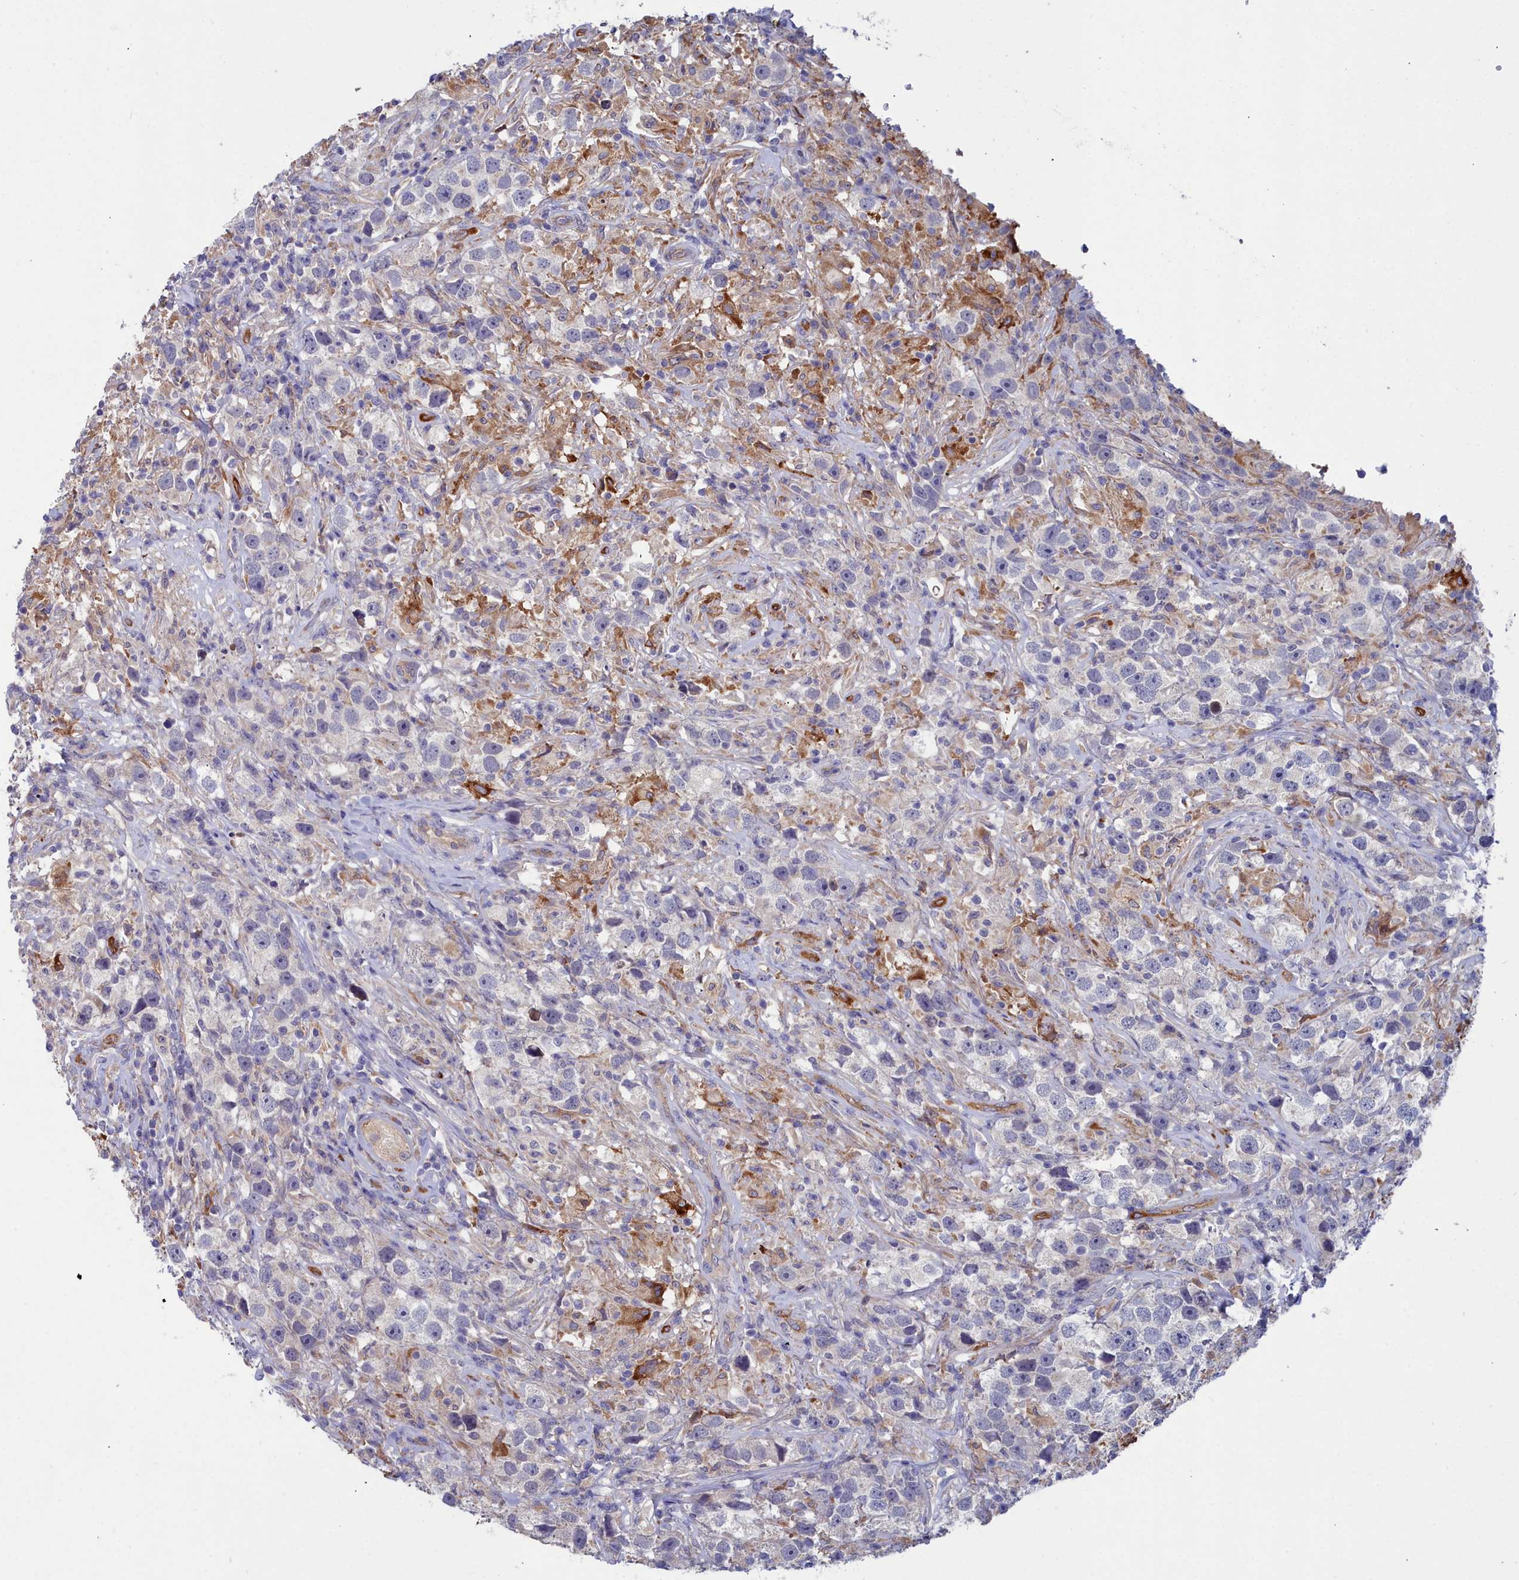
{"staining": {"intensity": "negative", "quantity": "none", "location": "none"}, "tissue": "testis cancer", "cell_type": "Tumor cells", "image_type": "cancer", "snomed": [{"axis": "morphology", "description": "Seminoma, NOS"}, {"axis": "topography", "description": "Testis"}], "caption": "DAB (3,3'-diaminobenzidine) immunohistochemical staining of testis seminoma displays no significant positivity in tumor cells.", "gene": "RDX", "patient": {"sex": "male", "age": 49}}